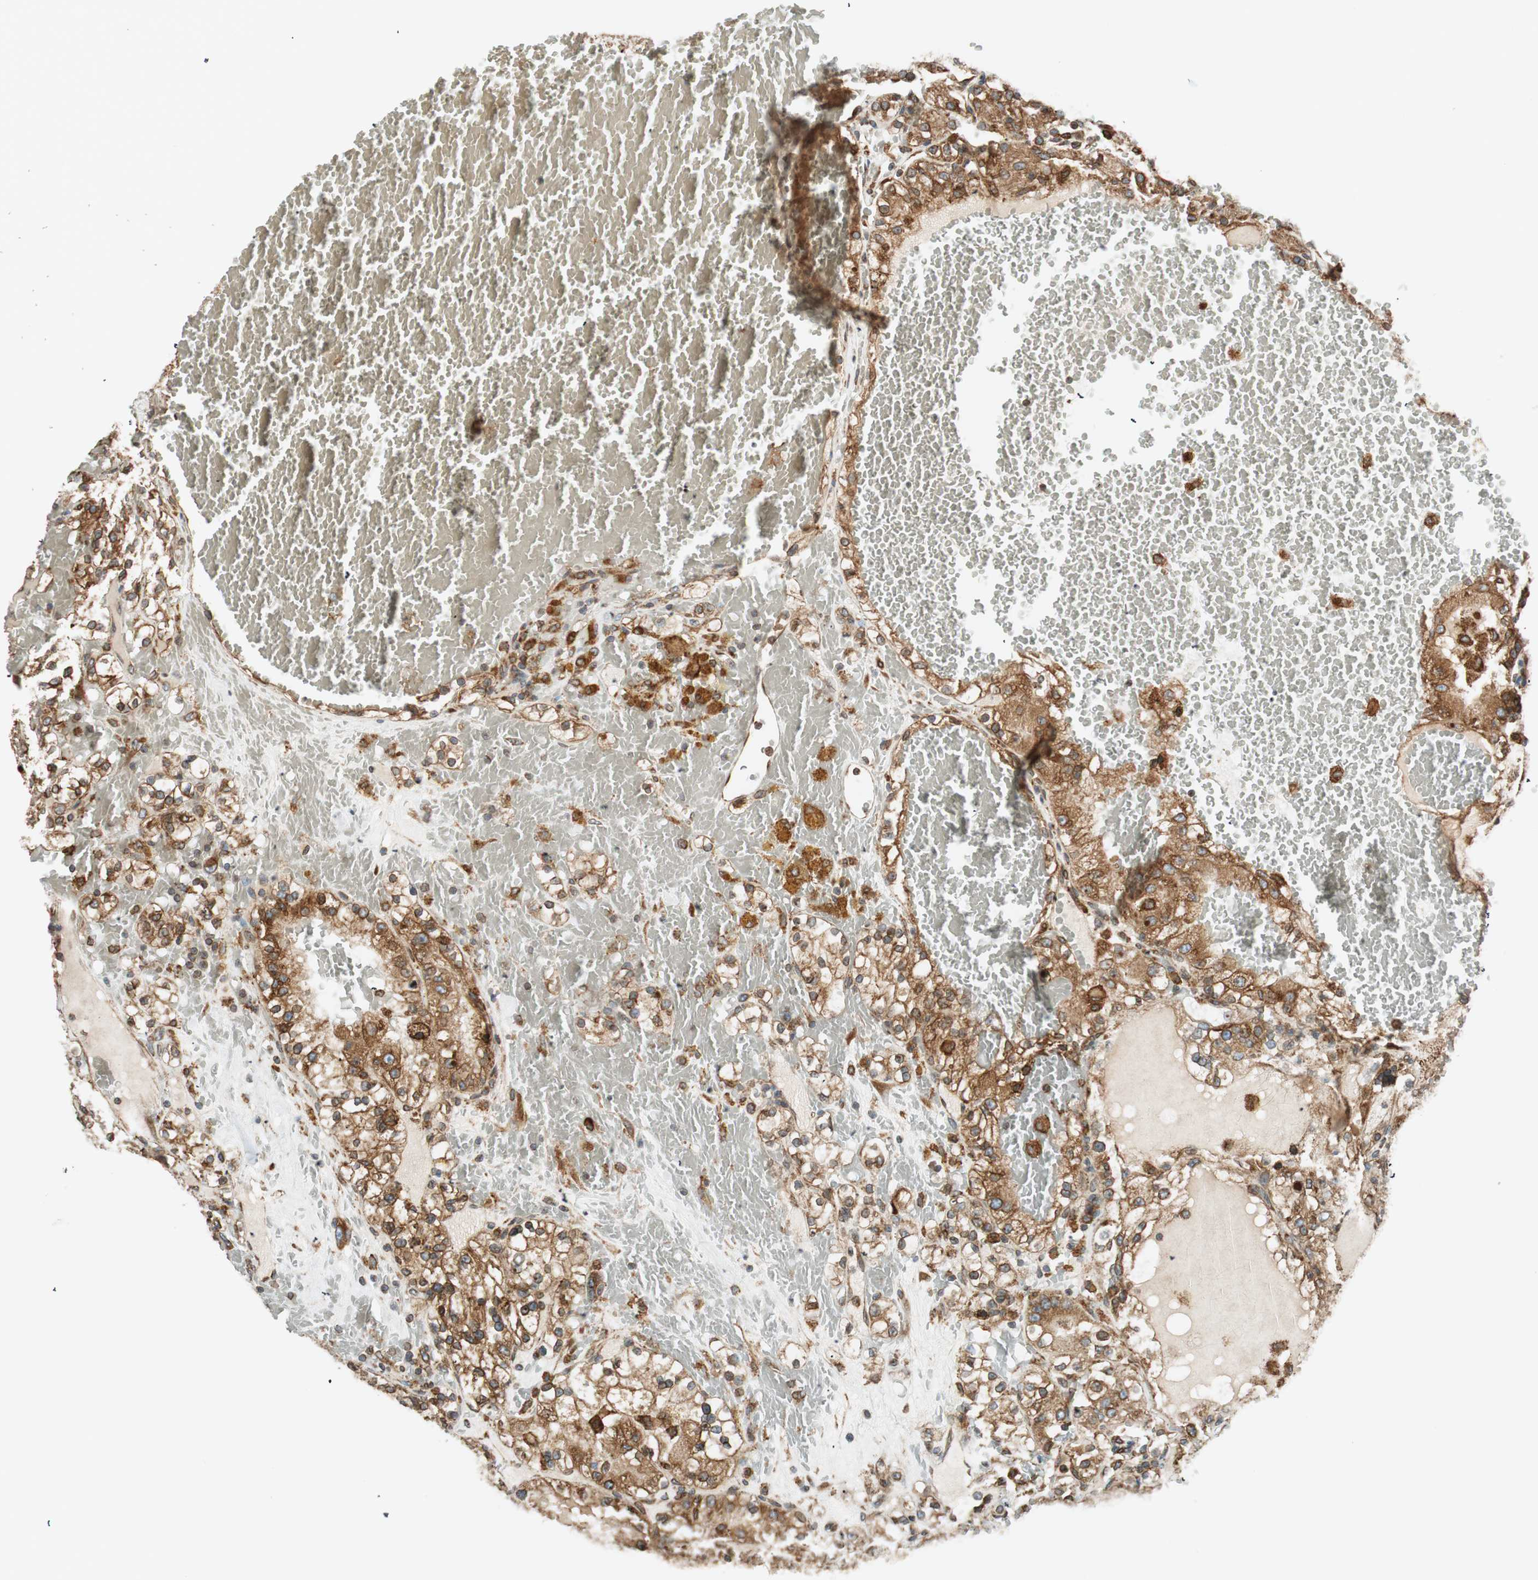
{"staining": {"intensity": "strong", "quantity": ">75%", "location": "cytoplasmic/membranous"}, "tissue": "renal cancer", "cell_type": "Tumor cells", "image_type": "cancer", "snomed": [{"axis": "morphology", "description": "Normal tissue, NOS"}, {"axis": "morphology", "description": "Adenocarcinoma, NOS"}, {"axis": "topography", "description": "Kidney"}], "caption": "Brown immunohistochemical staining in renal cancer exhibits strong cytoplasmic/membranous staining in about >75% of tumor cells.", "gene": "PRKCSH", "patient": {"sex": "male", "age": 61}}